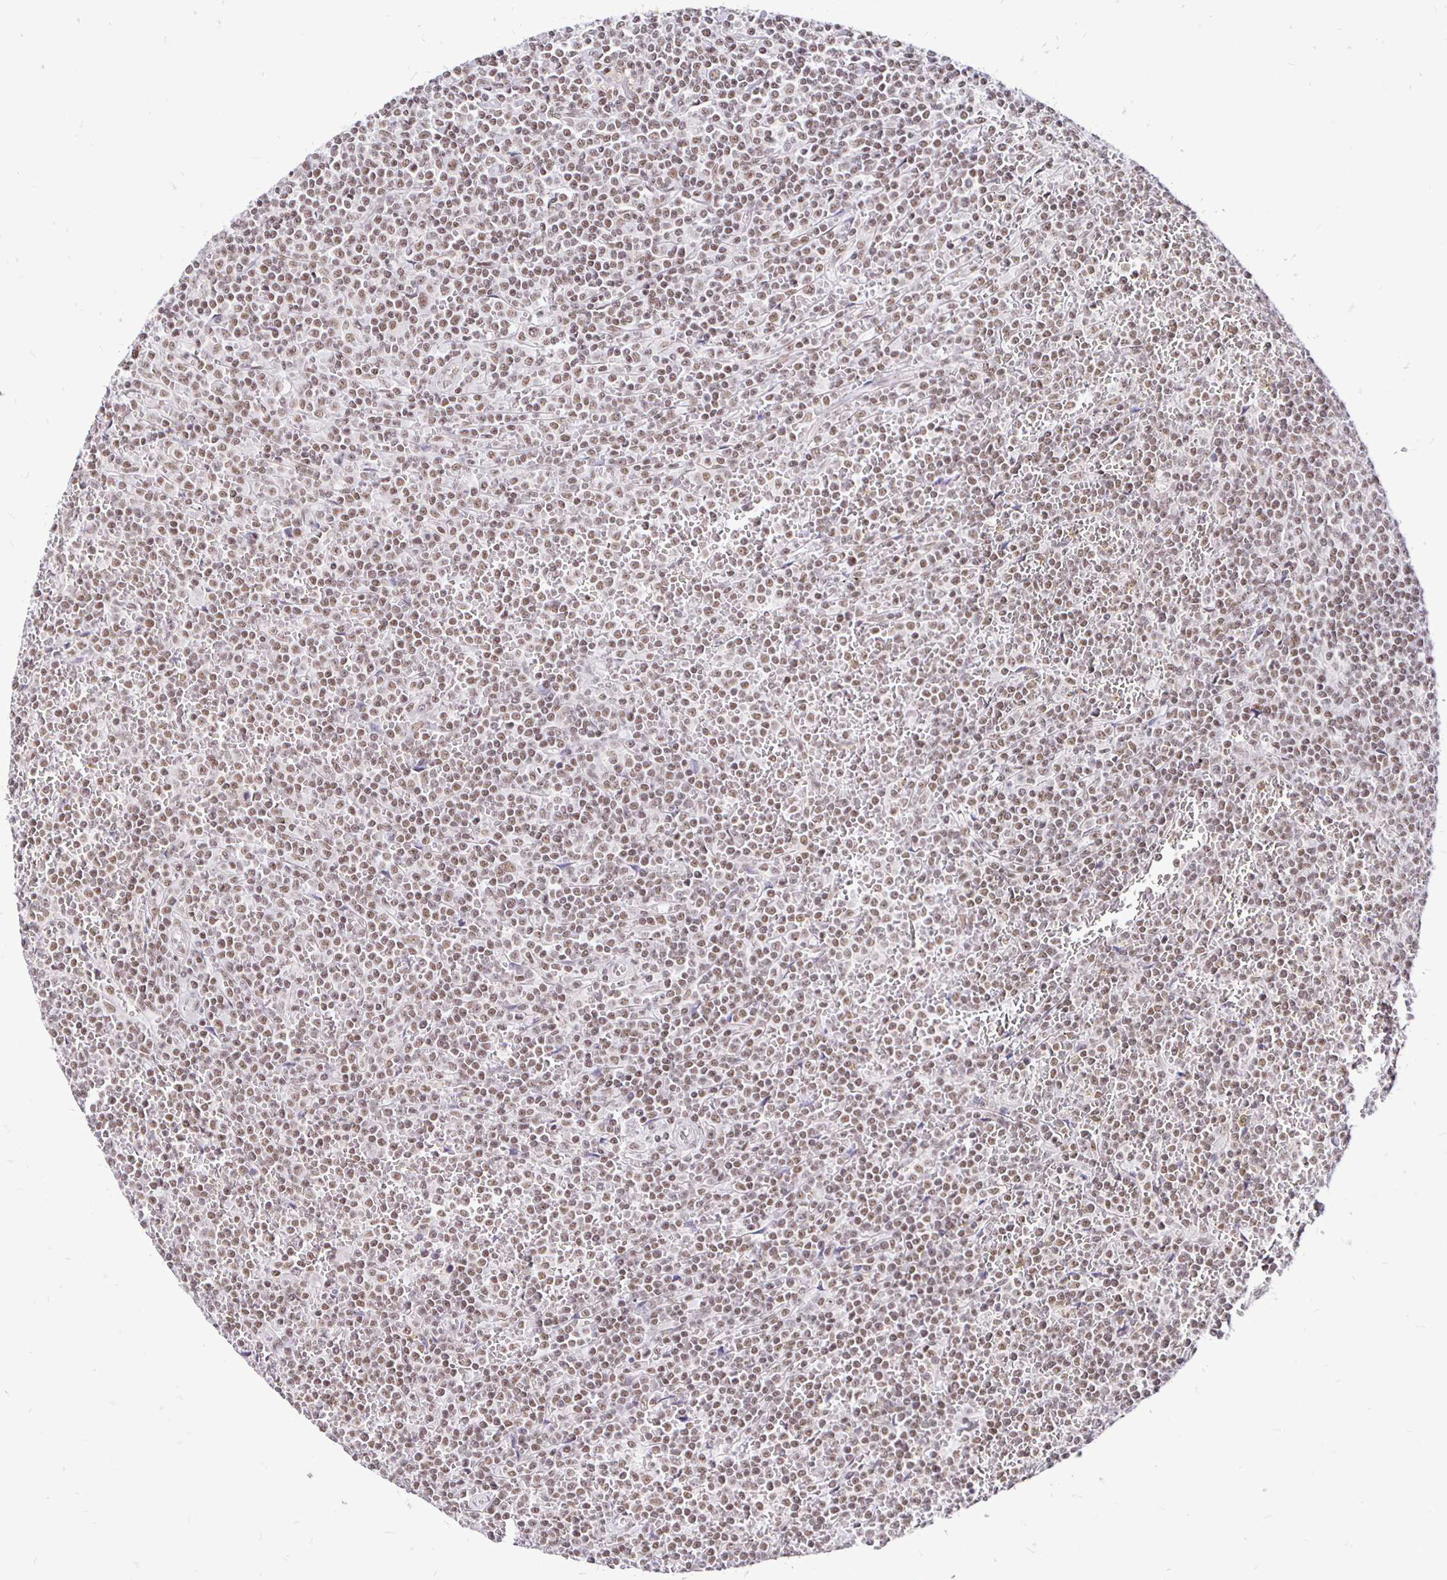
{"staining": {"intensity": "moderate", "quantity": ">75%", "location": "nuclear"}, "tissue": "lymphoma", "cell_type": "Tumor cells", "image_type": "cancer", "snomed": [{"axis": "morphology", "description": "Malignant lymphoma, non-Hodgkin's type, Low grade"}, {"axis": "topography", "description": "Spleen"}], "caption": "Malignant lymphoma, non-Hodgkin's type (low-grade) stained with a brown dye displays moderate nuclear positive positivity in approximately >75% of tumor cells.", "gene": "SIN3A", "patient": {"sex": "female", "age": 19}}